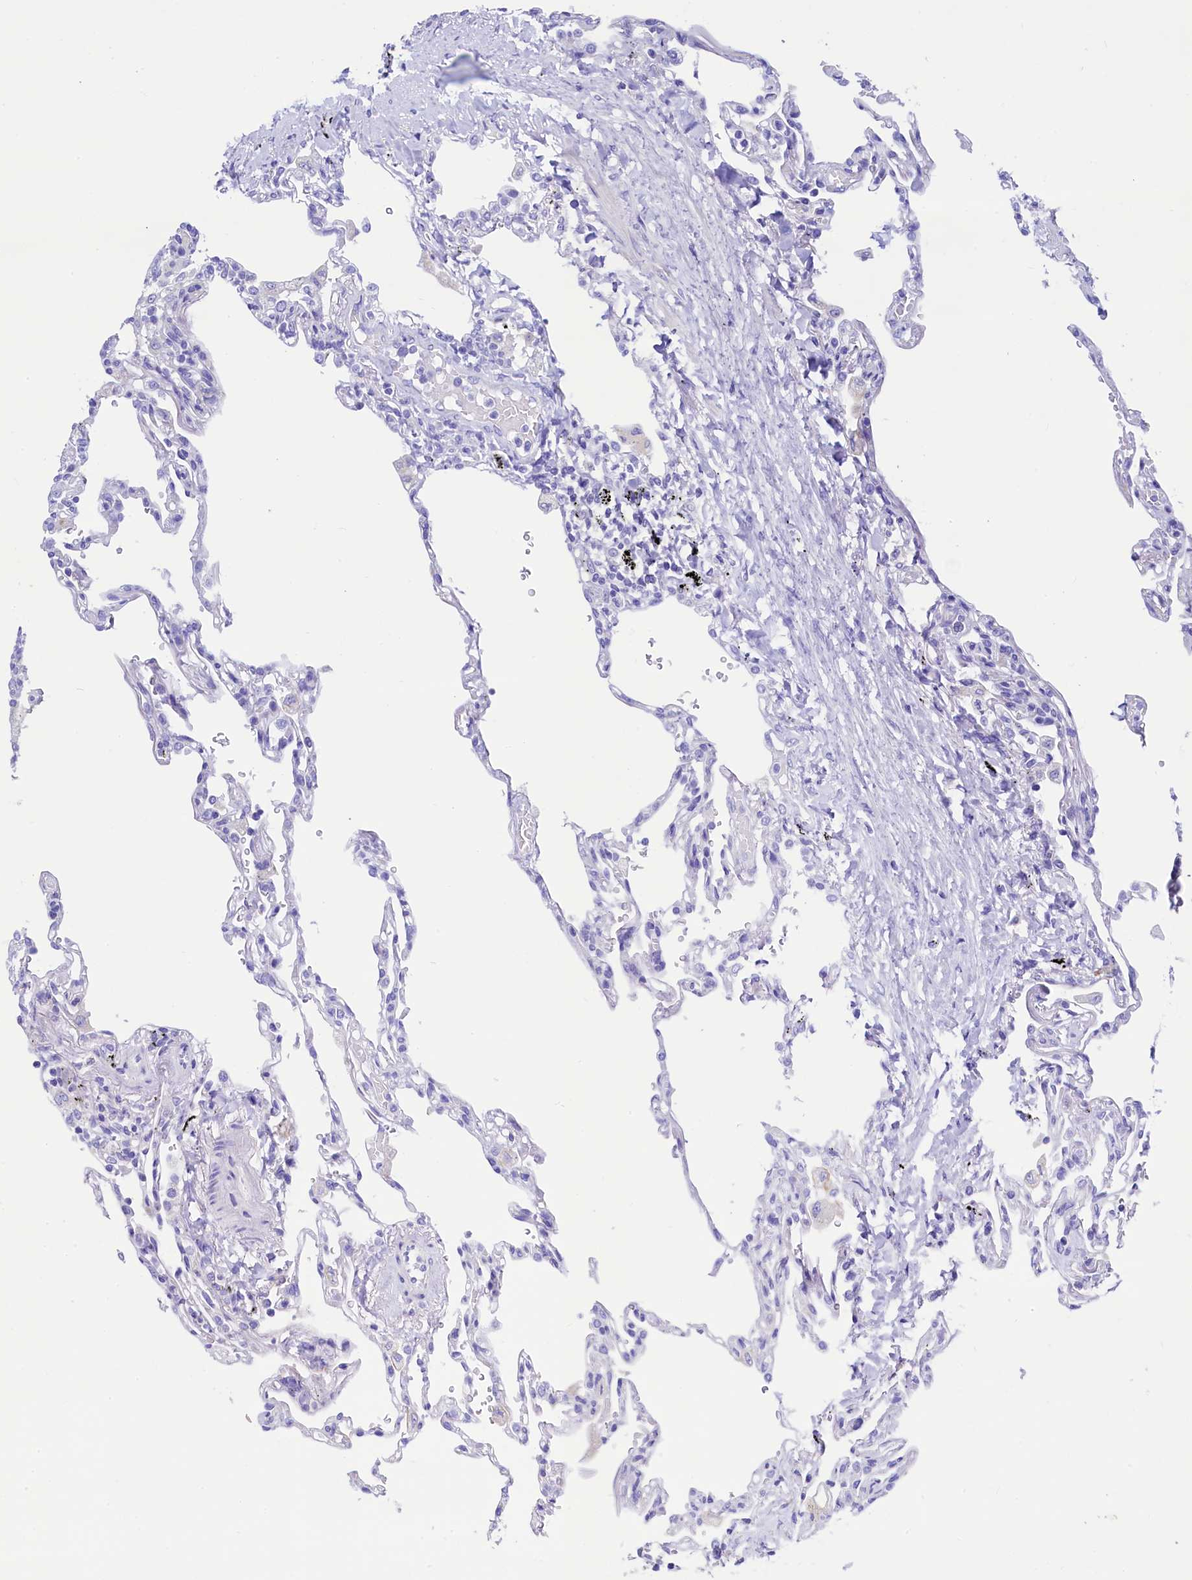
{"staining": {"intensity": "negative", "quantity": "none", "location": "none"}, "tissue": "lung", "cell_type": "Alveolar cells", "image_type": "normal", "snomed": [{"axis": "morphology", "description": "Normal tissue, NOS"}, {"axis": "topography", "description": "Lung"}], "caption": "Immunohistochemical staining of benign lung shows no significant expression in alveolar cells. (Stains: DAB immunohistochemistry with hematoxylin counter stain, Microscopy: brightfield microscopy at high magnification).", "gene": "RBP3", "patient": {"sex": "male", "age": 59}}